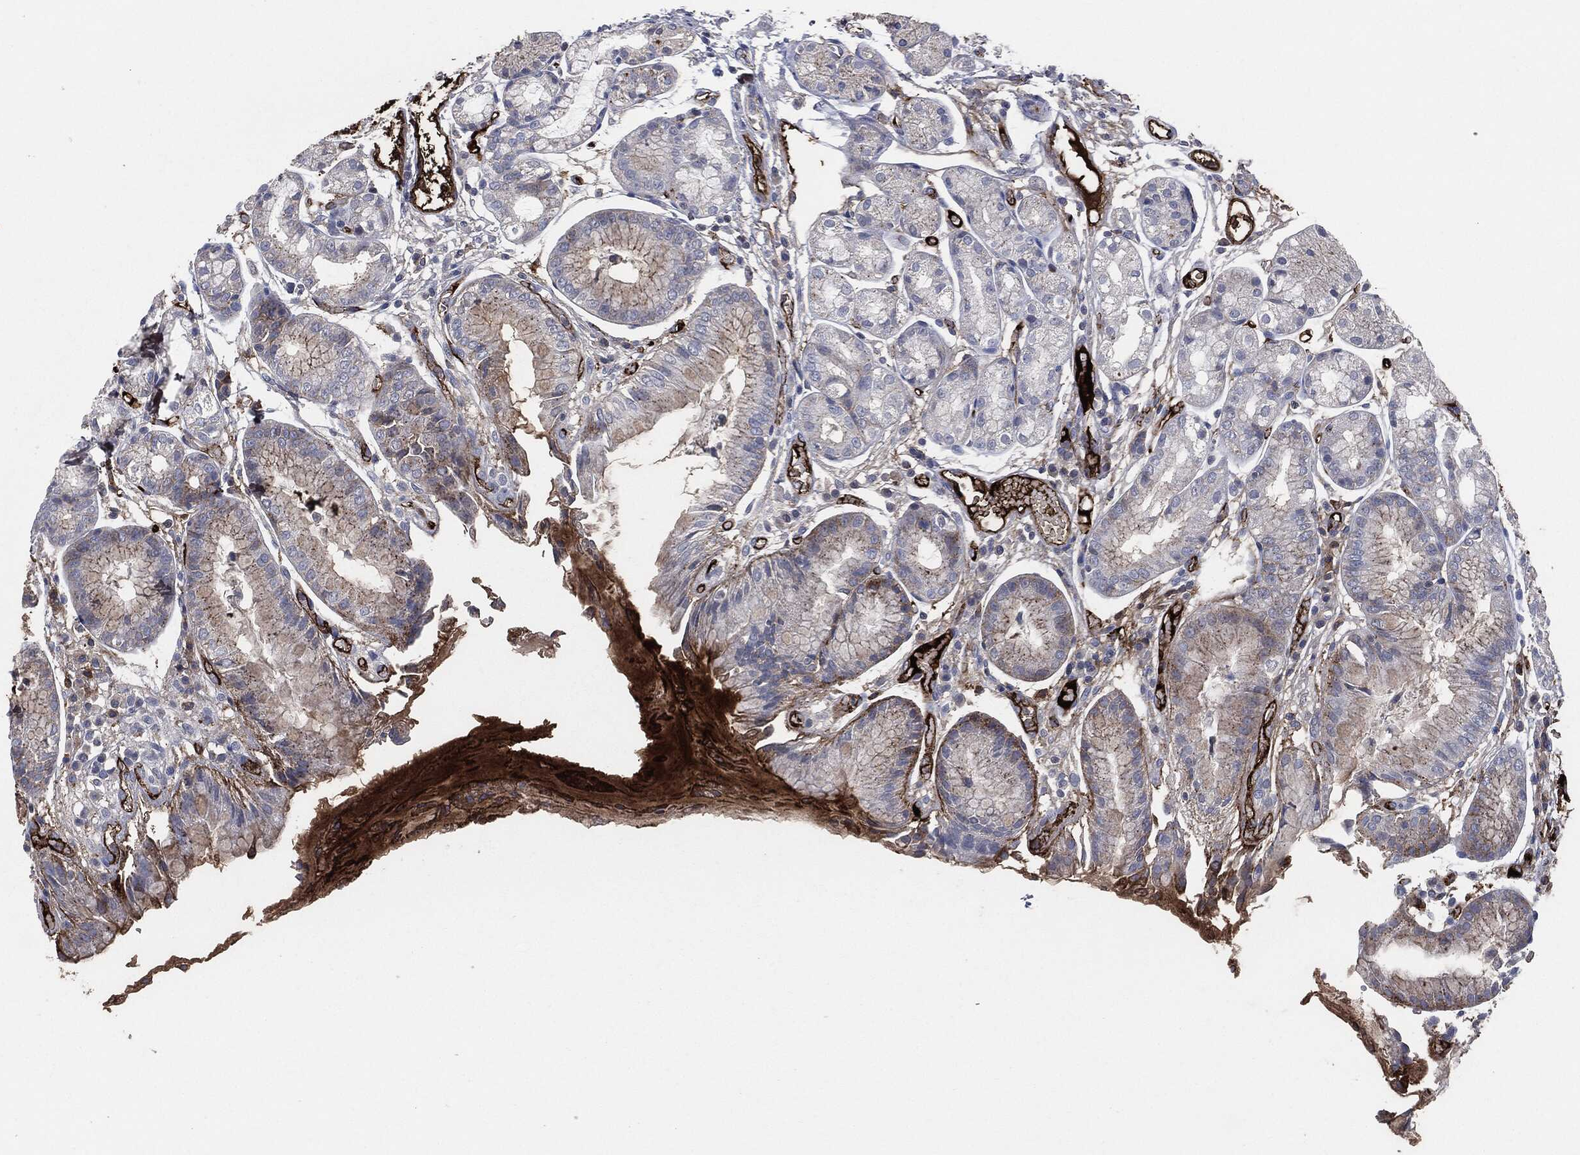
{"staining": {"intensity": "moderate", "quantity": "<25%", "location": "cytoplasmic/membranous"}, "tissue": "stomach", "cell_type": "Glandular cells", "image_type": "normal", "snomed": [{"axis": "morphology", "description": "Normal tissue, NOS"}, {"axis": "topography", "description": "Stomach, upper"}], "caption": "High-magnification brightfield microscopy of normal stomach stained with DAB (3,3'-diaminobenzidine) (brown) and counterstained with hematoxylin (blue). glandular cells exhibit moderate cytoplasmic/membranous positivity is appreciated in approximately<25% of cells.", "gene": "APOB", "patient": {"sex": "male", "age": 72}}